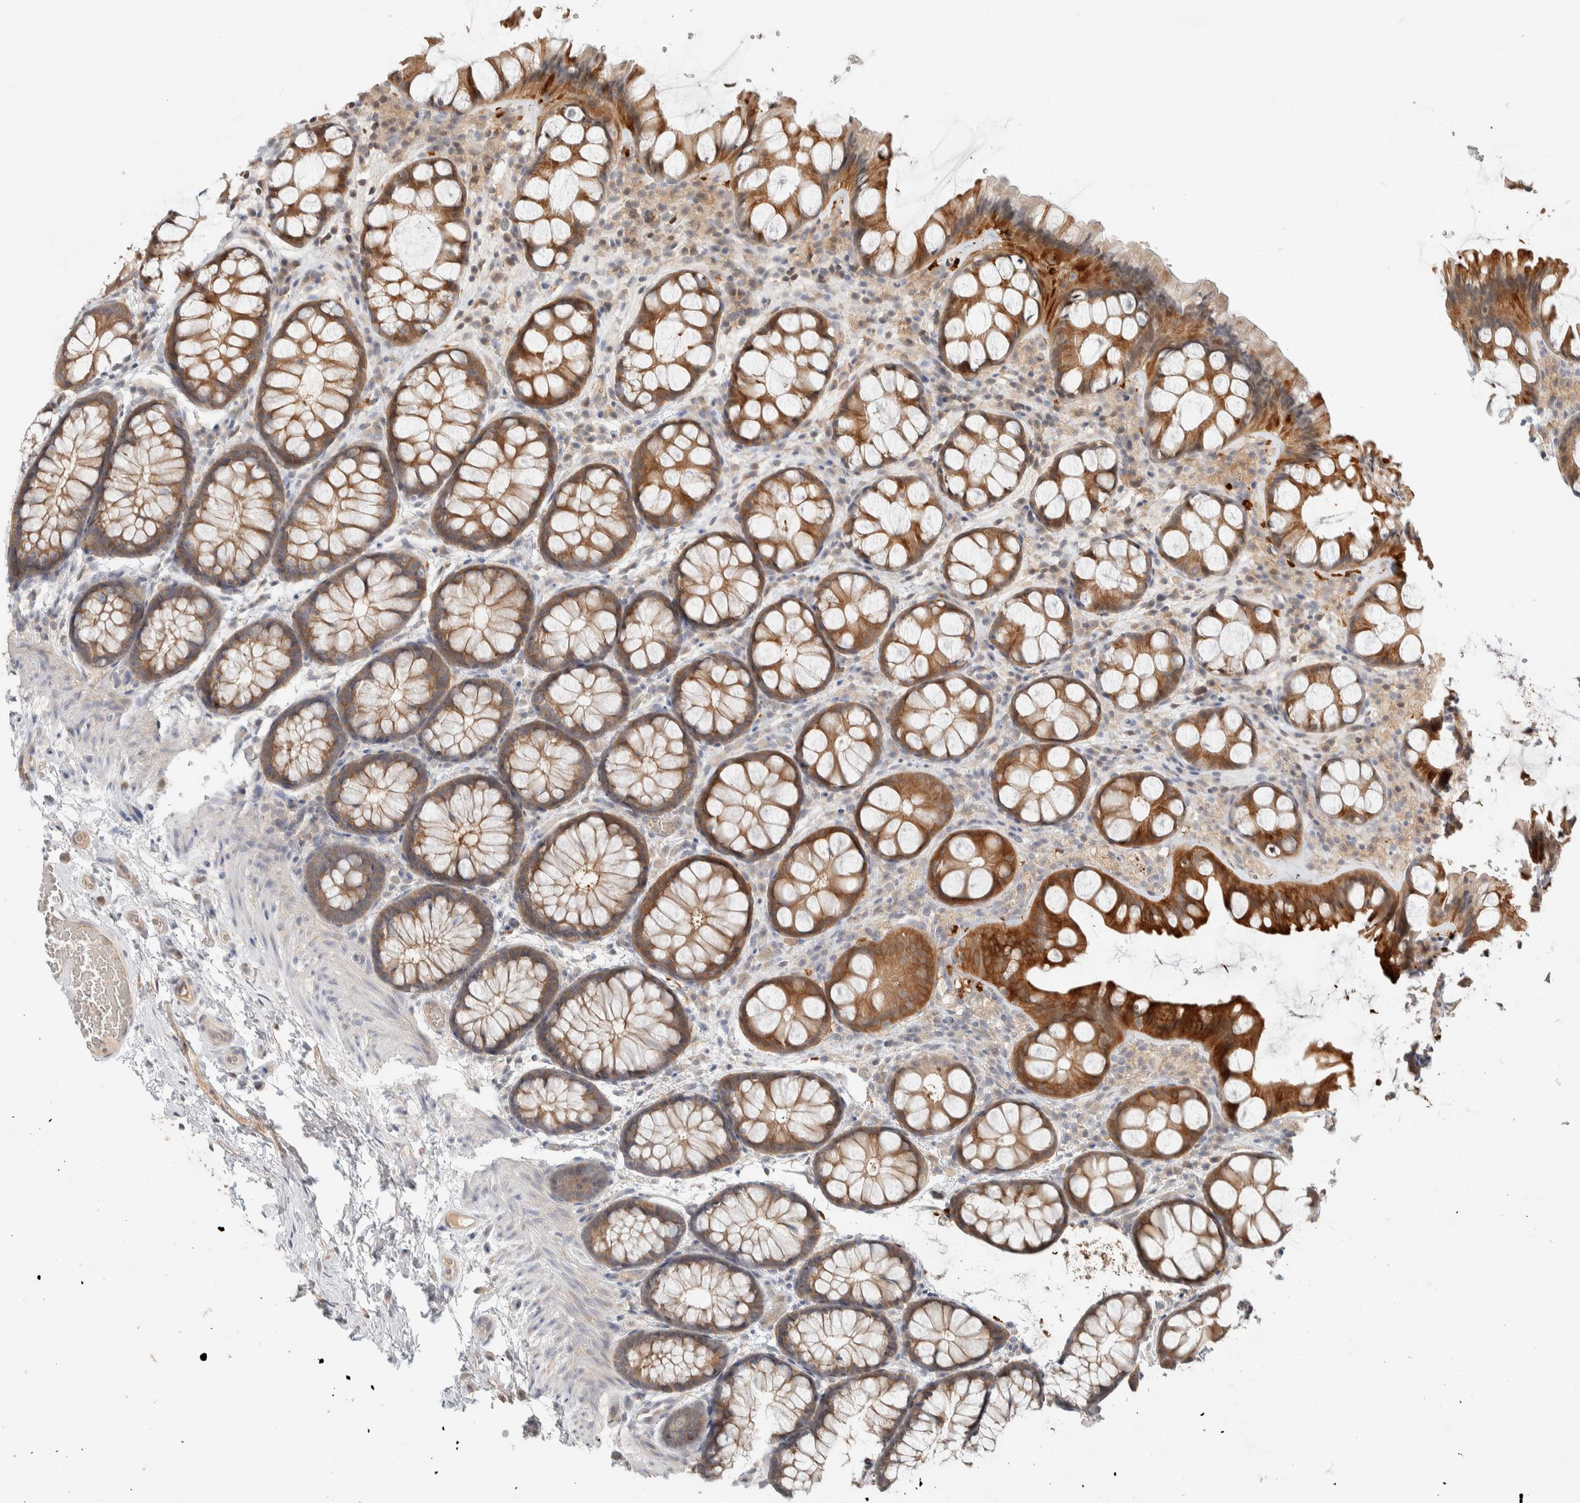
{"staining": {"intensity": "weak", "quantity": ">75%", "location": "cytoplasmic/membranous"}, "tissue": "colon", "cell_type": "Endothelial cells", "image_type": "normal", "snomed": [{"axis": "morphology", "description": "Normal tissue, NOS"}, {"axis": "topography", "description": "Colon"}], "caption": "Colon stained with immunohistochemistry demonstrates weak cytoplasmic/membranous expression in about >75% of endothelial cells. (Brightfield microscopy of DAB IHC at high magnification).", "gene": "ZNF567", "patient": {"sex": "male", "age": 47}}